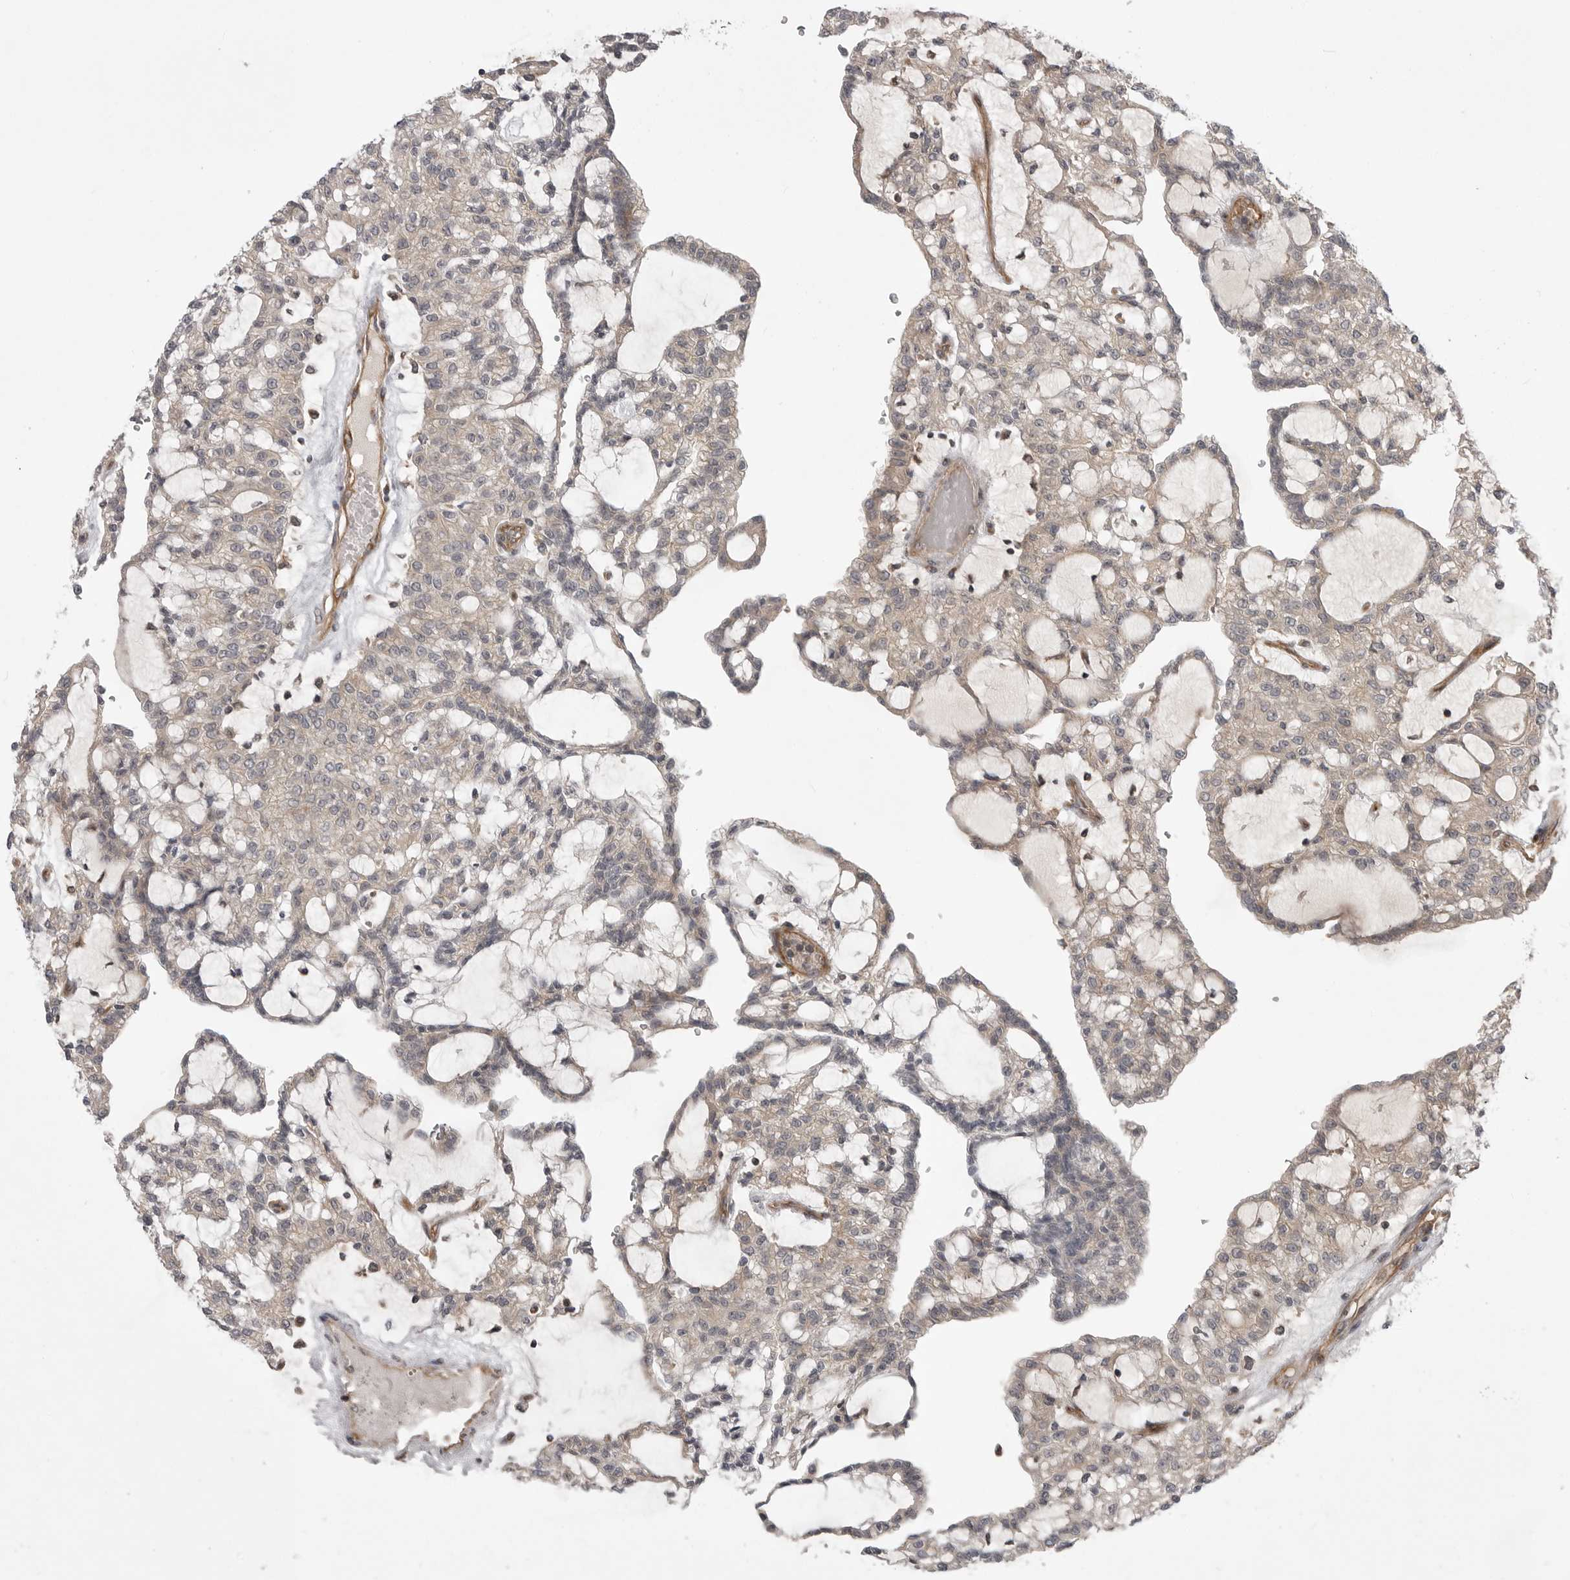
{"staining": {"intensity": "negative", "quantity": "none", "location": "none"}, "tissue": "renal cancer", "cell_type": "Tumor cells", "image_type": "cancer", "snomed": [{"axis": "morphology", "description": "Adenocarcinoma, NOS"}, {"axis": "topography", "description": "Kidney"}], "caption": "High power microscopy image of an immunohistochemistry micrograph of adenocarcinoma (renal), revealing no significant positivity in tumor cells.", "gene": "LRRC45", "patient": {"sex": "male", "age": 63}}